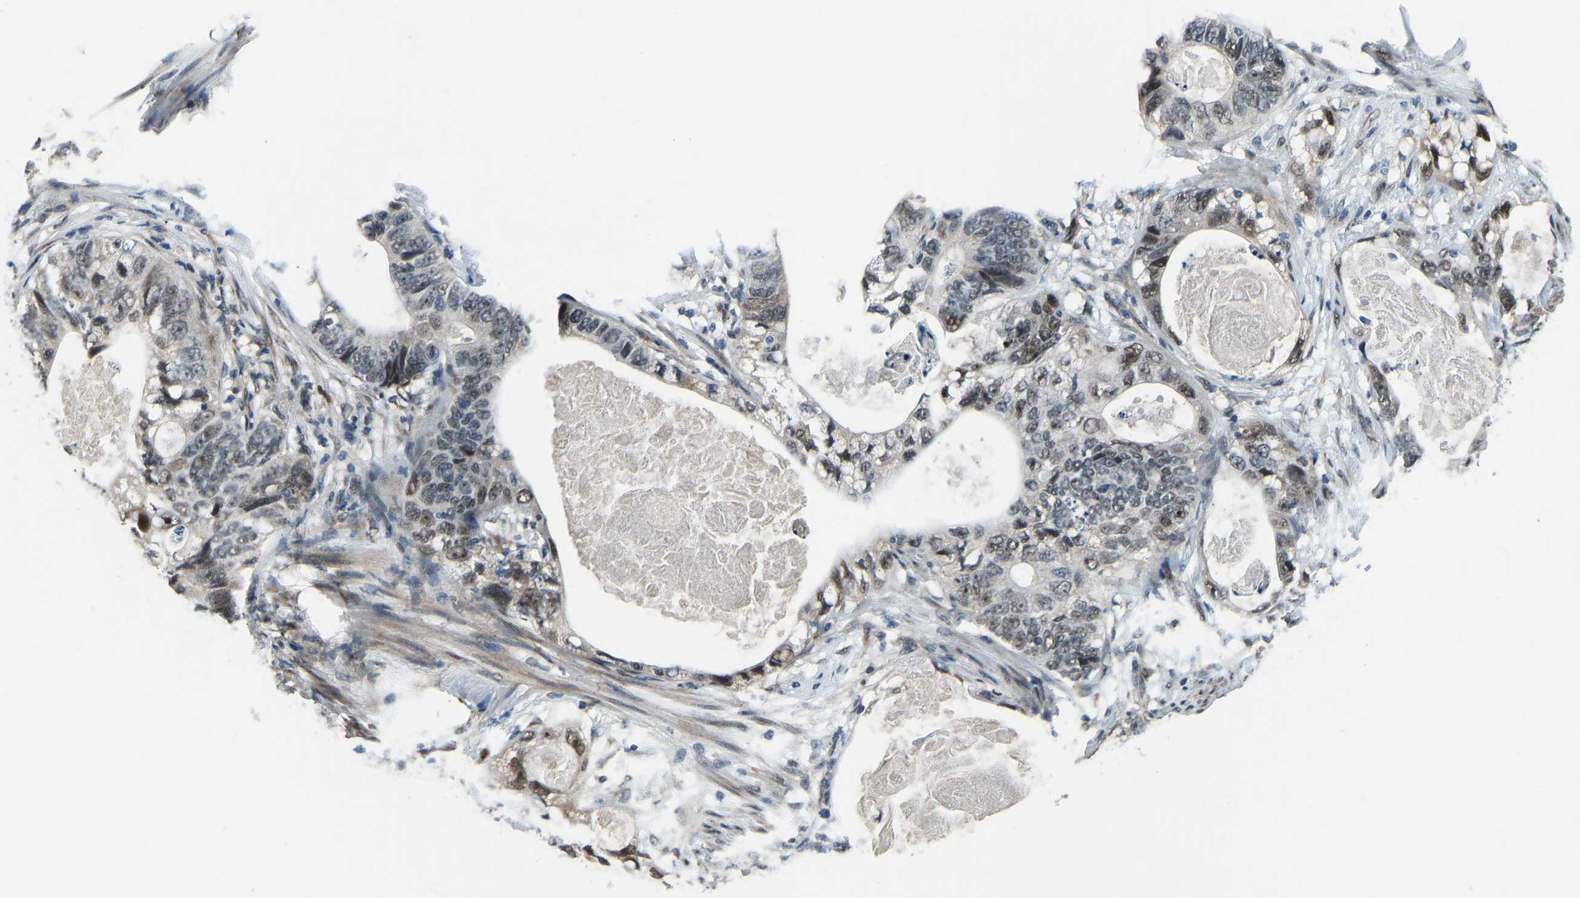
{"staining": {"intensity": "moderate", "quantity": "25%-75%", "location": "nuclear"}, "tissue": "stomach cancer", "cell_type": "Tumor cells", "image_type": "cancer", "snomed": [{"axis": "morphology", "description": "Normal tissue, NOS"}, {"axis": "morphology", "description": "Adenocarcinoma, NOS"}, {"axis": "topography", "description": "Stomach"}], "caption": "A brown stain labels moderate nuclear staining of a protein in stomach adenocarcinoma tumor cells.", "gene": "FOS", "patient": {"sex": "female", "age": 89}}